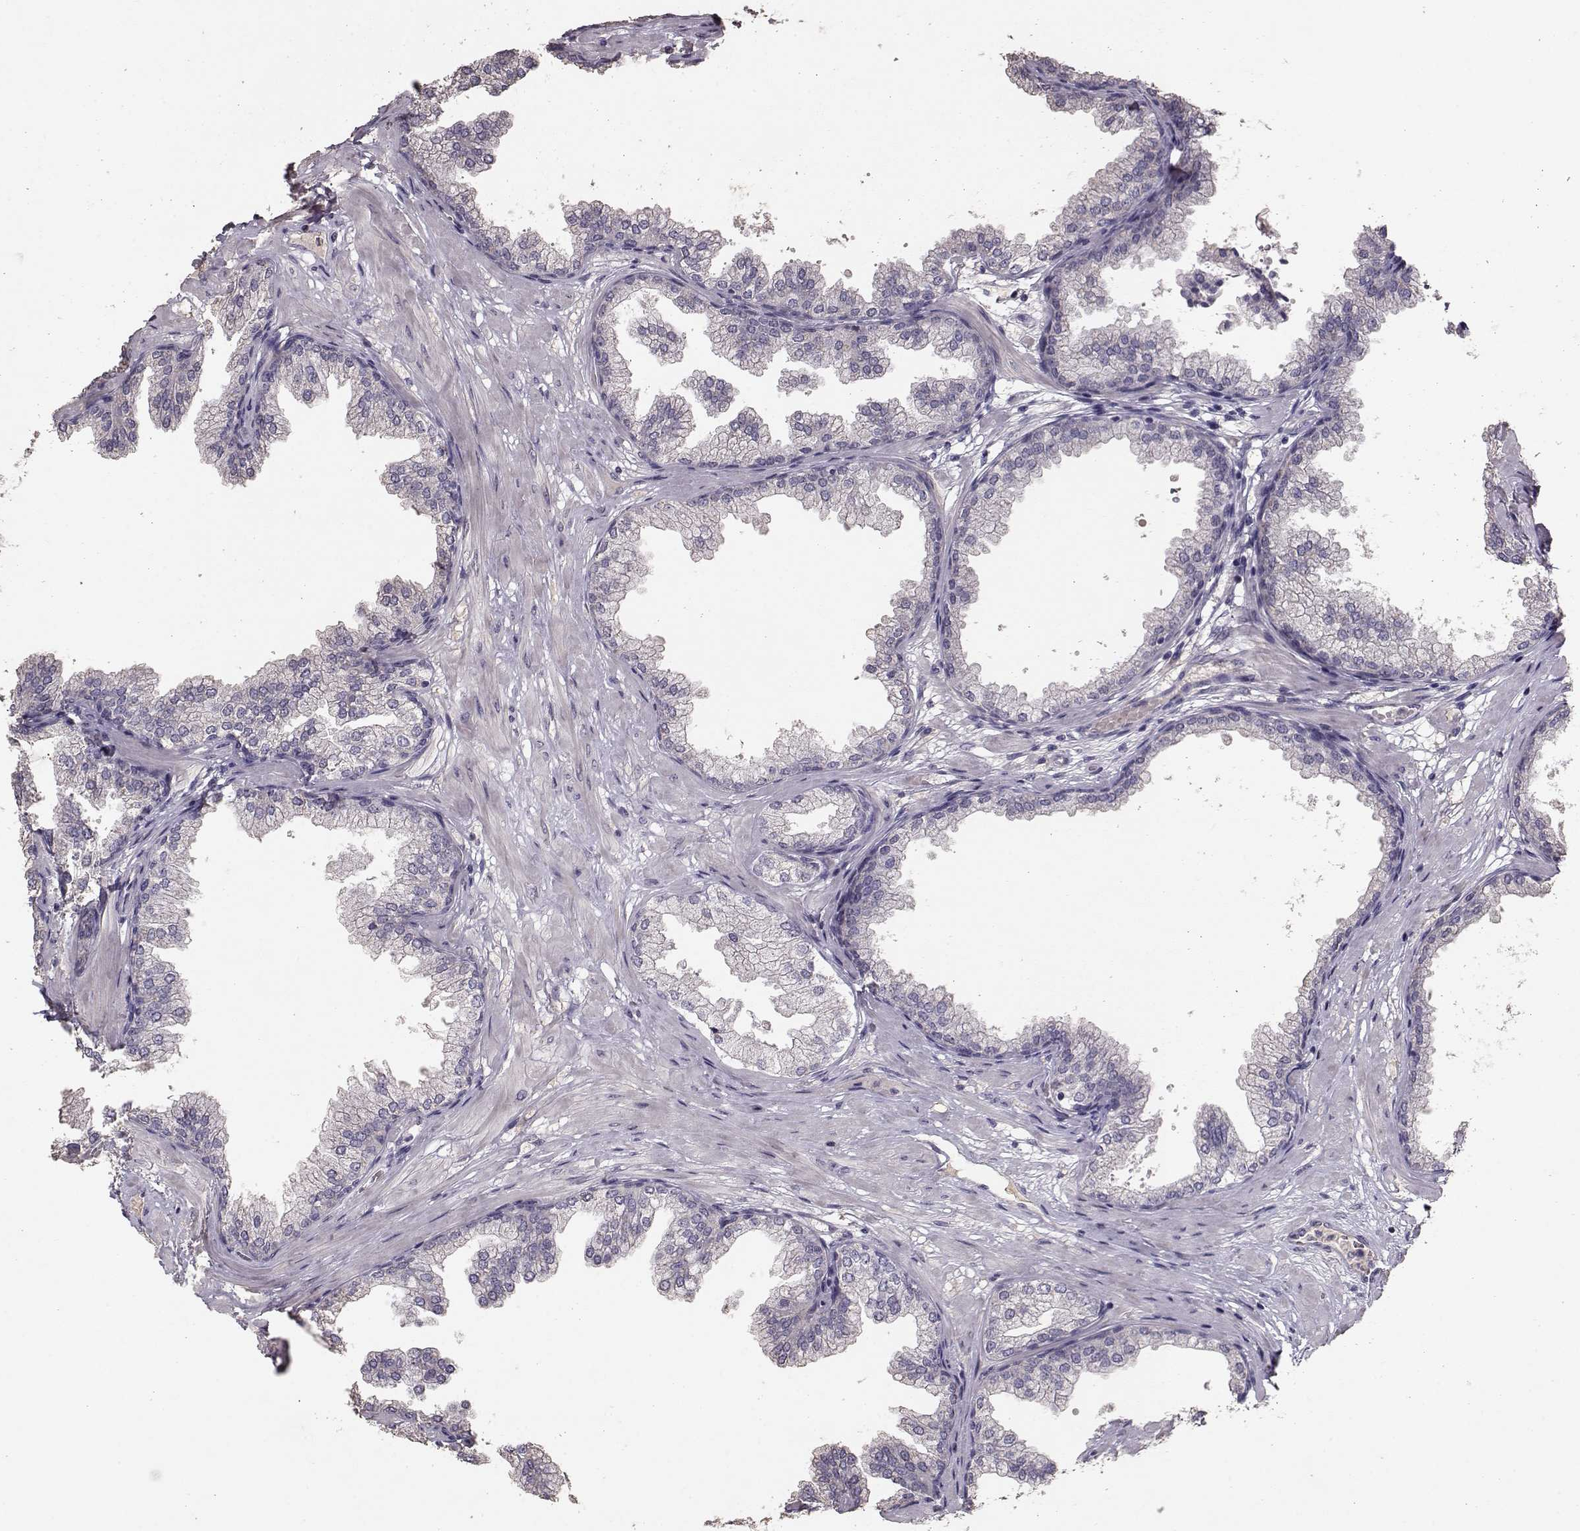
{"staining": {"intensity": "negative", "quantity": "none", "location": "none"}, "tissue": "prostate", "cell_type": "Glandular cells", "image_type": "normal", "snomed": [{"axis": "morphology", "description": "Normal tissue, NOS"}, {"axis": "topography", "description": "Prostate"}], "caption": "Prostate stained for a protein using immunohistochemistry (IHC) displays no staining glandular cells.", "gene": "PMCH", "patient": {"sex": "male", "age": 37}}